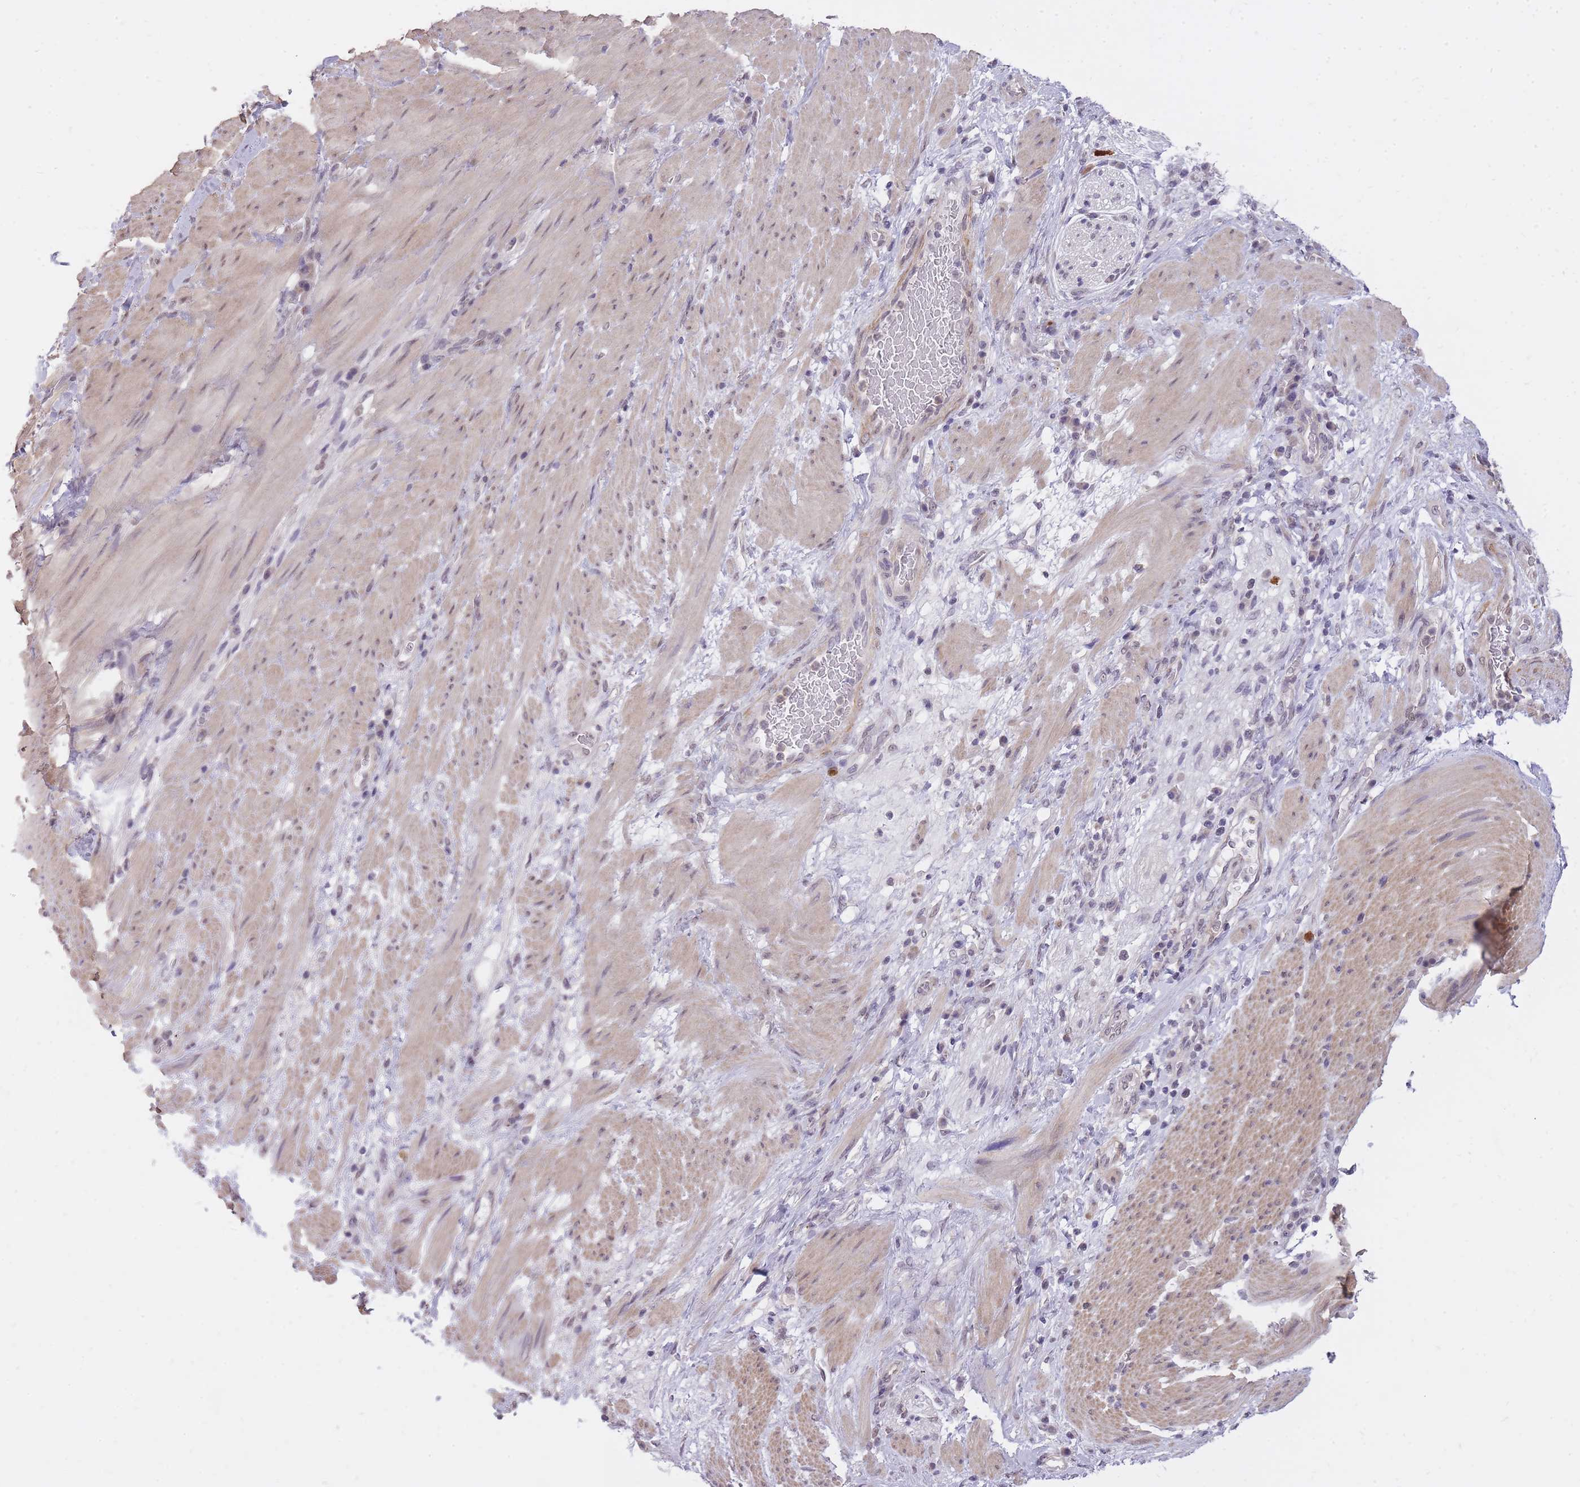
{"staining": {"intensity": "weak", "quantity": "25%-75%", "location": "nuclear"}, "tissue": "stomach cancer", "cell_type": "Tumor cells", "image_type": "cancer", "snomed": [{"axis": "morphology", "description": "Normal tissue, NOS"}, {"axis": "morphology", "description": "Adenocarcinoma, NOS"}, {"axis": "topography", "description": "Stomach"}], "caption": "Immunohistochemical staining of stomach adenocarcinoma demonstrates low levels of weak nuclear expression in approximately 25%-75% of tumor cells. (DAB = brown stain, brightfield microscopy at high magnification).", "gene": "TIGD1", "patient": {"sex": "female", "age": 64}}